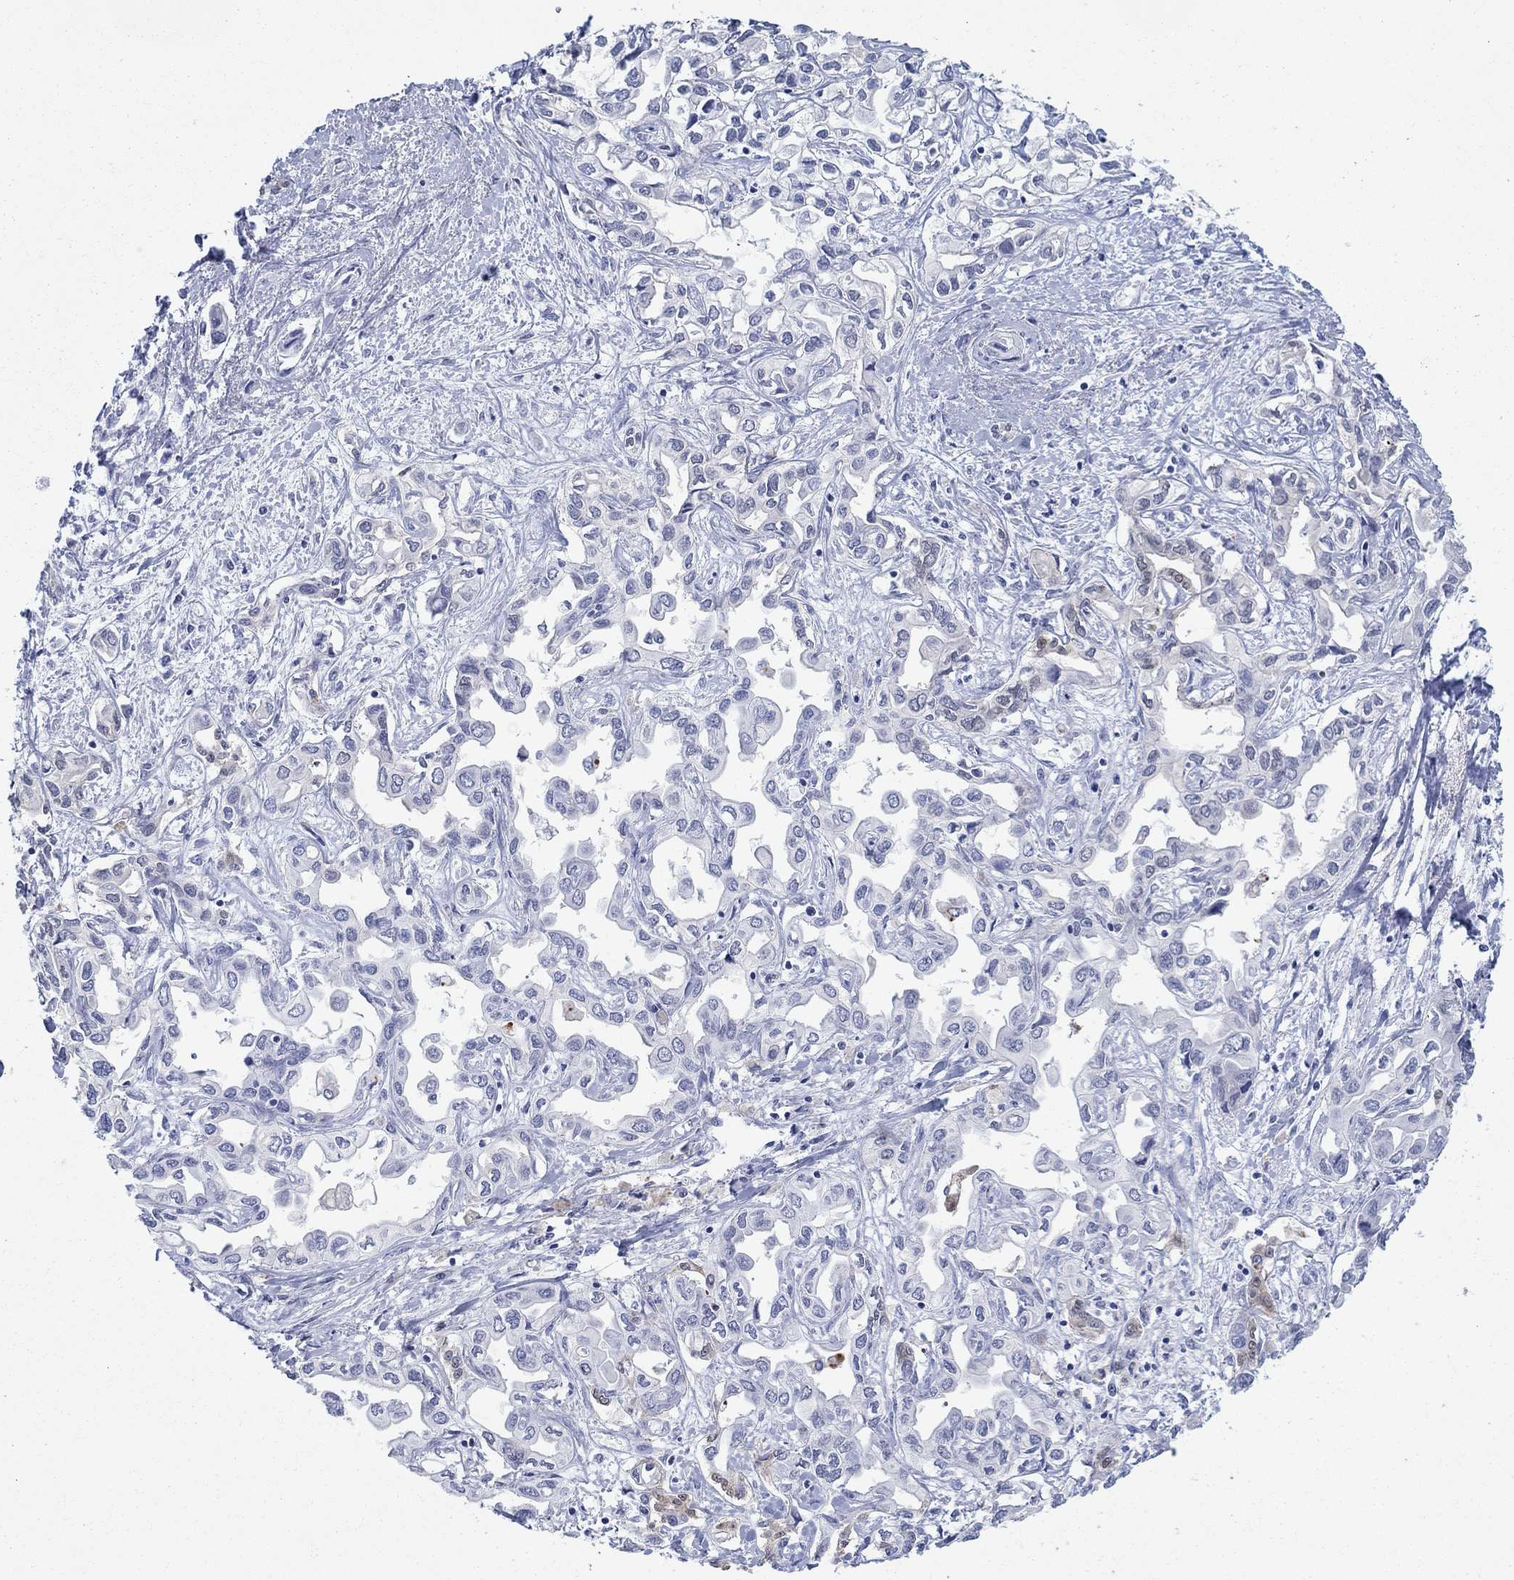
{"staining": {"intensity": "negative", "quantity": "none", "location": "none"}, "tissue": "liver cancer", "cell_type": "Tumor cells", "image_type": "cancer", "snomed": [{"axis": "morphology", "description": "Cholangiocarcinoma"}, {"axis": "topography", "description": "Liver"}], "caption": "High power microscopy micrograph of an immunohistochemistry (IHC) photomicrograph of cholangiocarcinoma (liver), revealing no significant positivity in tumor cells. (Brightfield microscopy of DAB (3,3'-diaminobenzidine) immunohistochemistry (IHC) at high magnification).", "gene": "AKR1C2", "patient": {"sex": "female", "age": 64}}